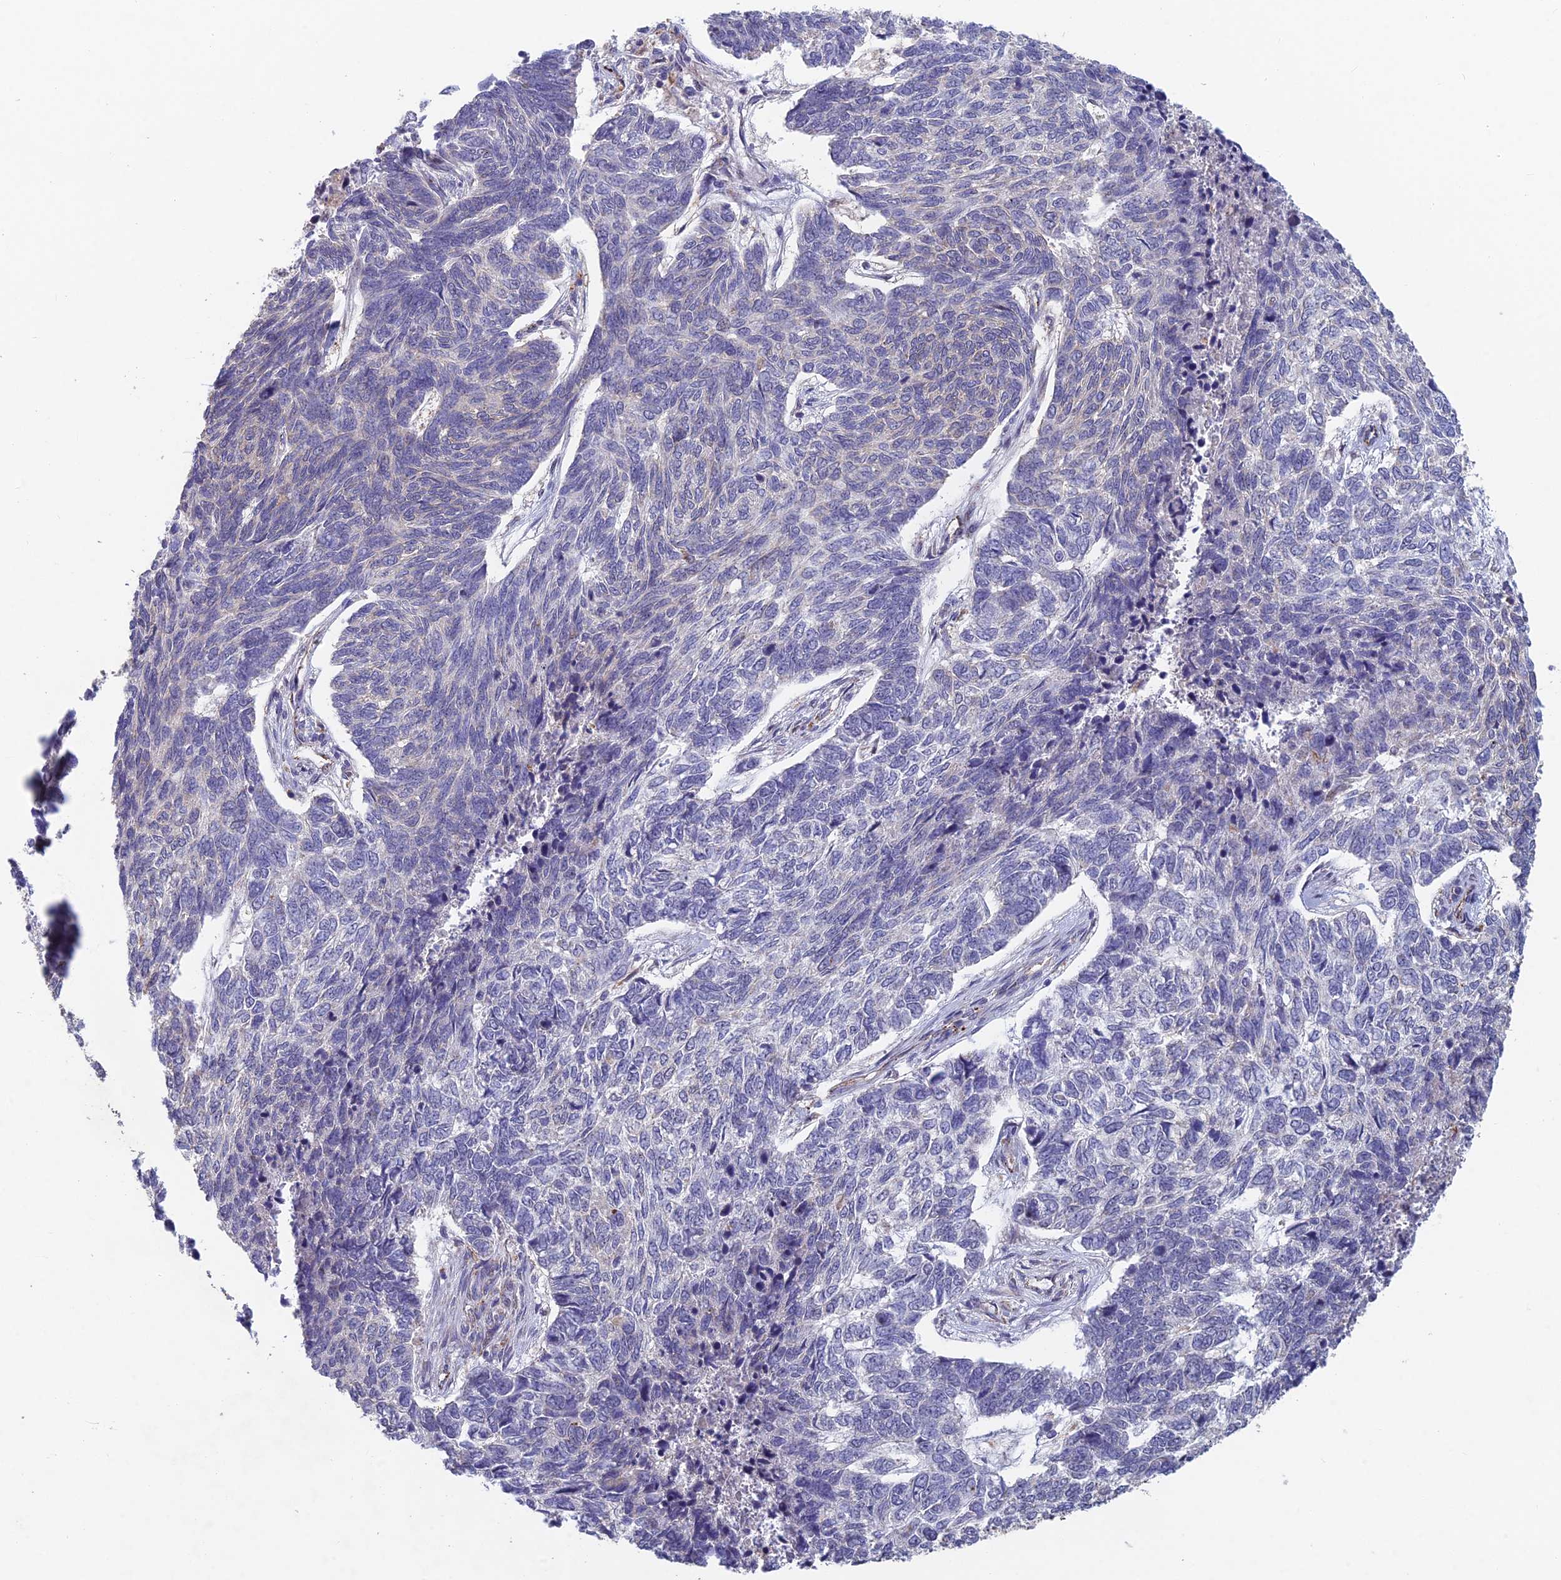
{"staining": {"intensity": "negative", "quantity": "none", "location": "none"}, "tissue": "skin cancer", "cell_type": "Tumor cells", "image_type": "cancer", "snomed": [{"axis": "morphology", "description": "Basal cell carcinoma"}, {"axis": "topography", "description": "Skin"}], "caption": "Immunohistochemistry (IHC) photomicrograph of skin cancer stained for a protein (brown), which demonstrates no positivity in tumor cells.", "gene": "FOXS1", "patient": {"sex": "female", "age": 65}}